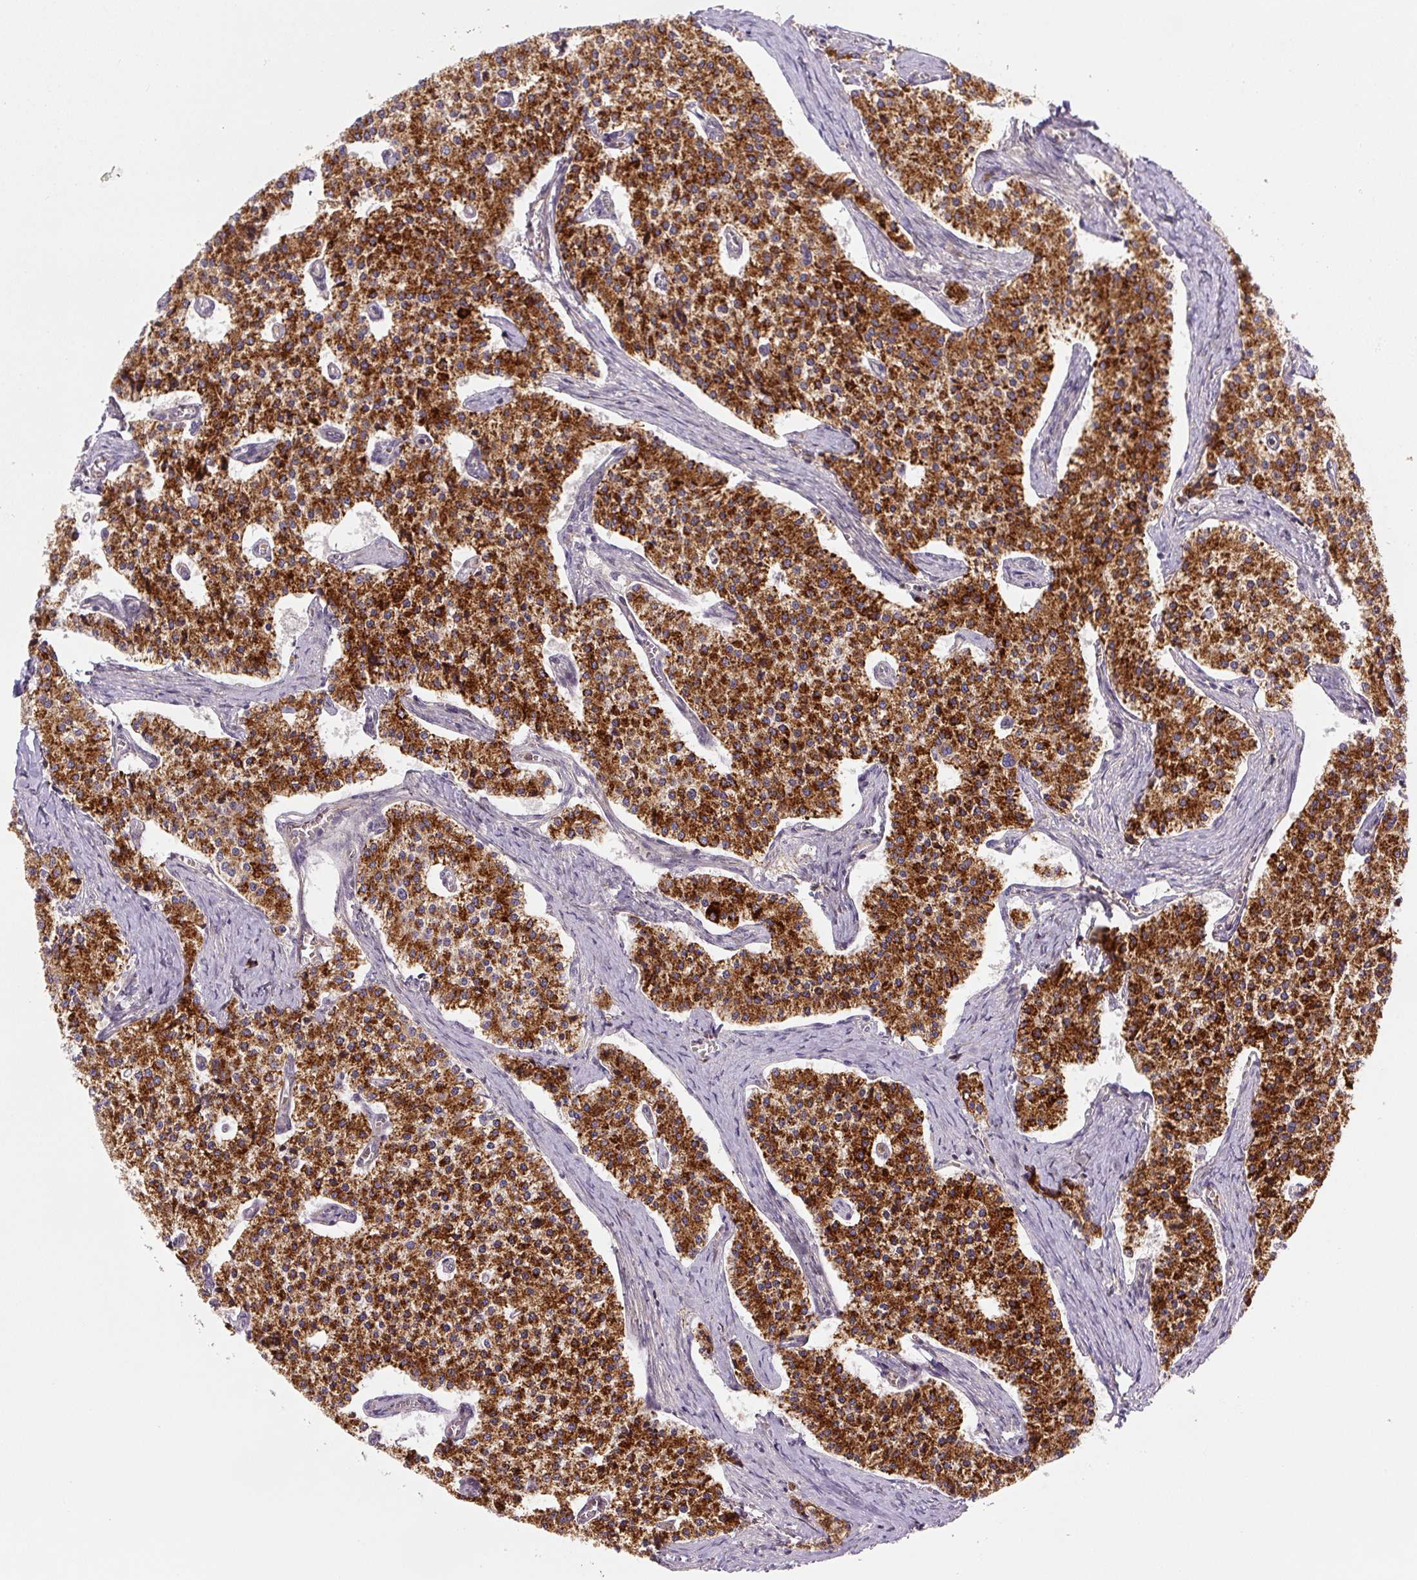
{"staining": {"intensity": "strong", "quantity": ">75%", "location": "cytoplasmic/membranous"}, "tissue": "carcinoid", "cell_type": "Tumor cells", "image_type": "cancer", "snomed": [{"axis": "morphology", "description": "Carcinoid, malignant, NOS"}, {"axis": "topography", "description": "Colon"}], "caption": "IHC image of human carcinoid (malignant) stained for a protein (brown), which exhibits high levels of strong cytoplasmic/membranous positivity in about >75% of tumor cells.", "gene": "ZSWIM7", "patient": {"sex": "female", "age": 52}}